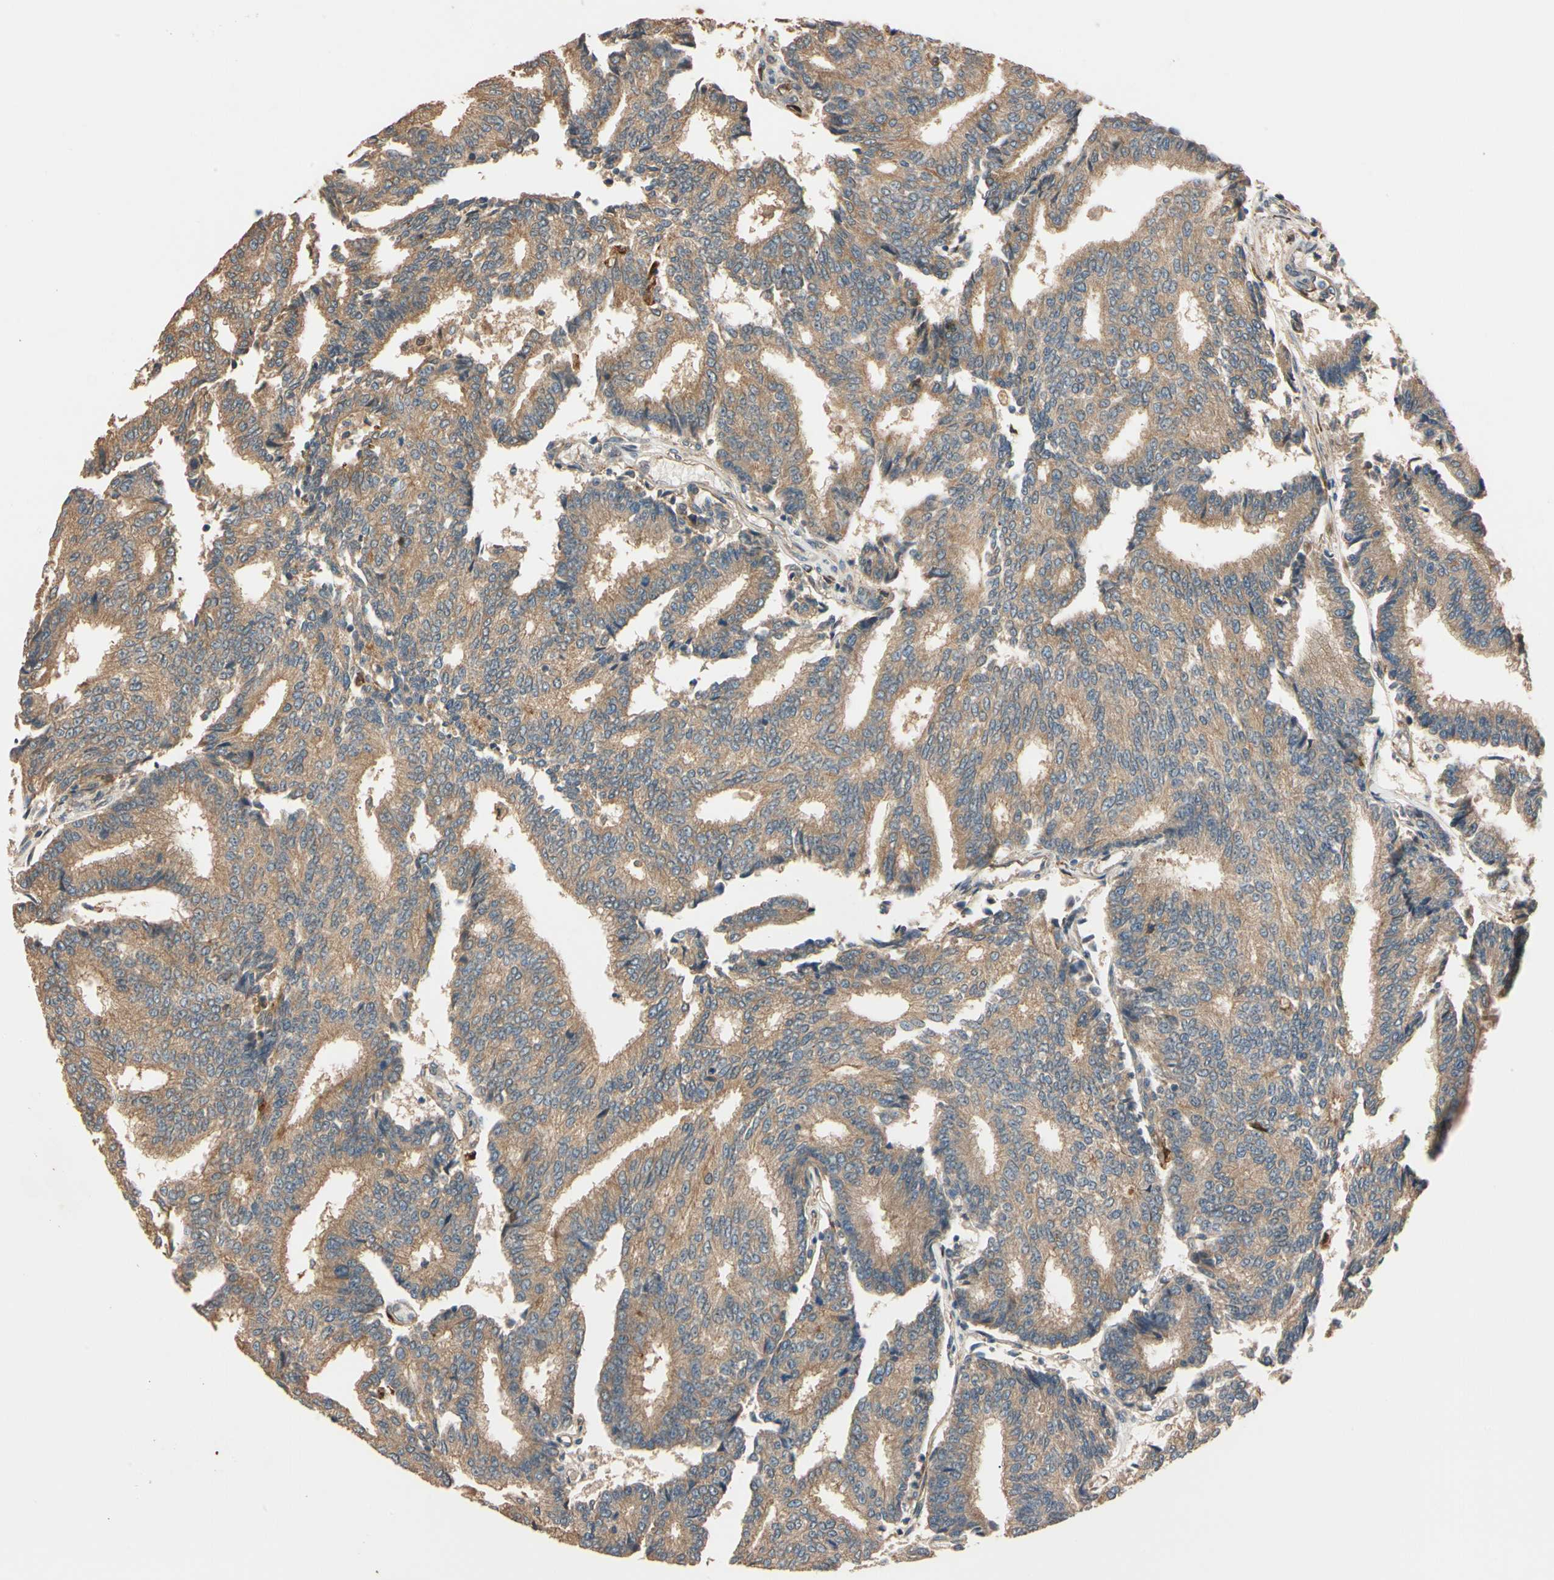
{"staining": {"intensity": "moderate", "quantity": ">75%", "location": "cytoplasmic/membranous"}, "tissue": "prostate cancer", "cell_type": "Tumor cells", "image_type": "cancer", "snomed": [{"axis": "morphology", "description": "Adenocarcinoma, High grade"}, {"axis": "topography", "description": "Prostate"}], "caption": "Human prostate high-grade adenocarcinoma stained for a protein (brown) exhibits moderate cytoplasmic/membranous positive expression in approximately >75% of tumor cells.", "gene": "MGRN1", "patient": {"sex": "male", "age": 55}}